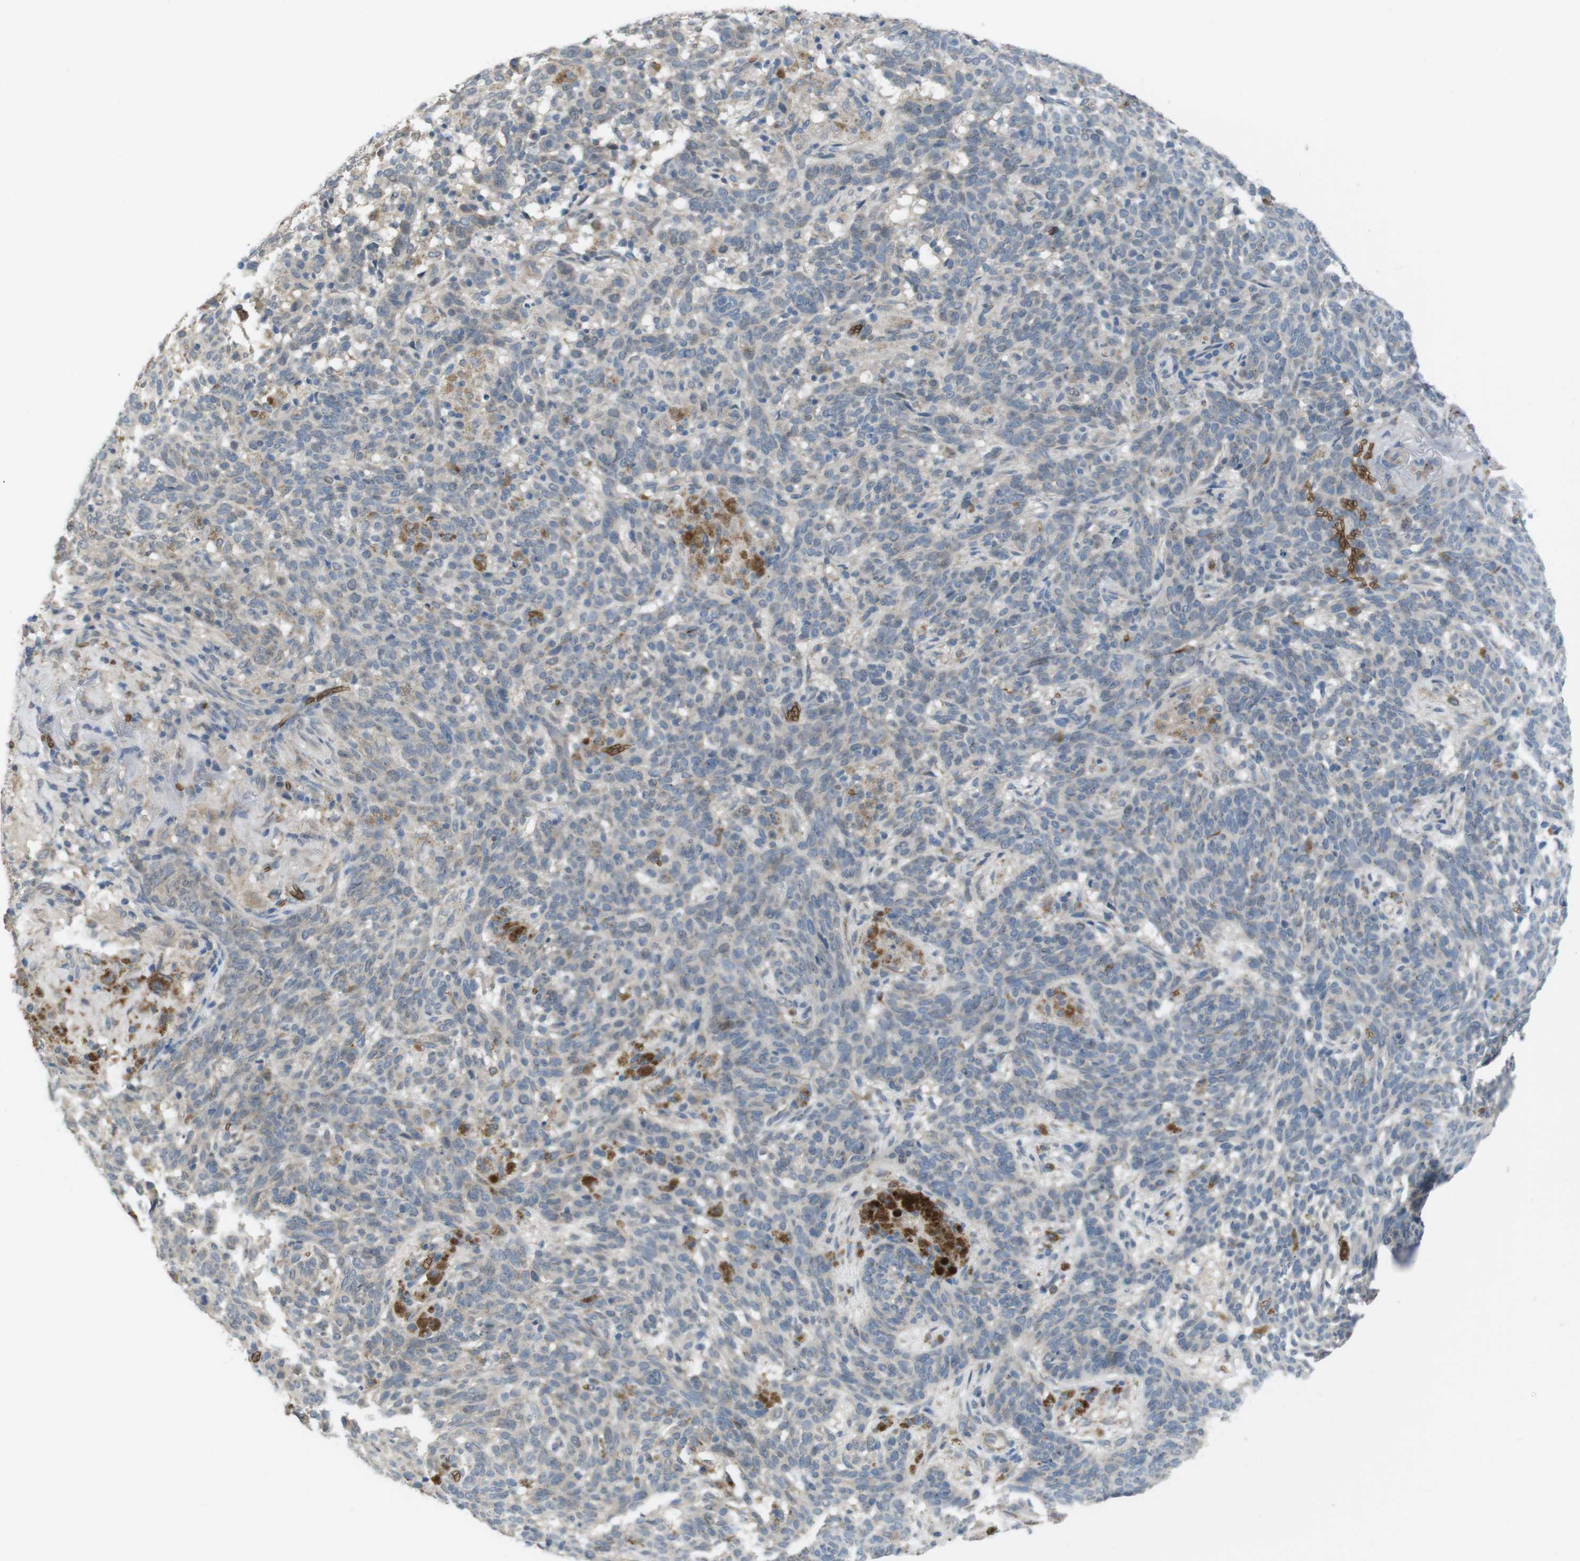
{"staining": {"intensity": "weak", "quantity": "25%-75%", "location": "cytoplasmic/membranous"}, "tissue": "skin cancer", "cell_type": "Tumor cells", "image_type": "cancer", "snomed": [{"axis": "morphology", "description": "Basal cell carcinoma"}, {"axis": "topography", "description": "Skin"}], "caption": "Immunohistochemistry of skin cancer displays low levels of weak cytoplasmic/membranous staining in about 25%-75% of tumor cells.", "gene": "GYPA", "patient": {"sex": "male", "age": 85}}